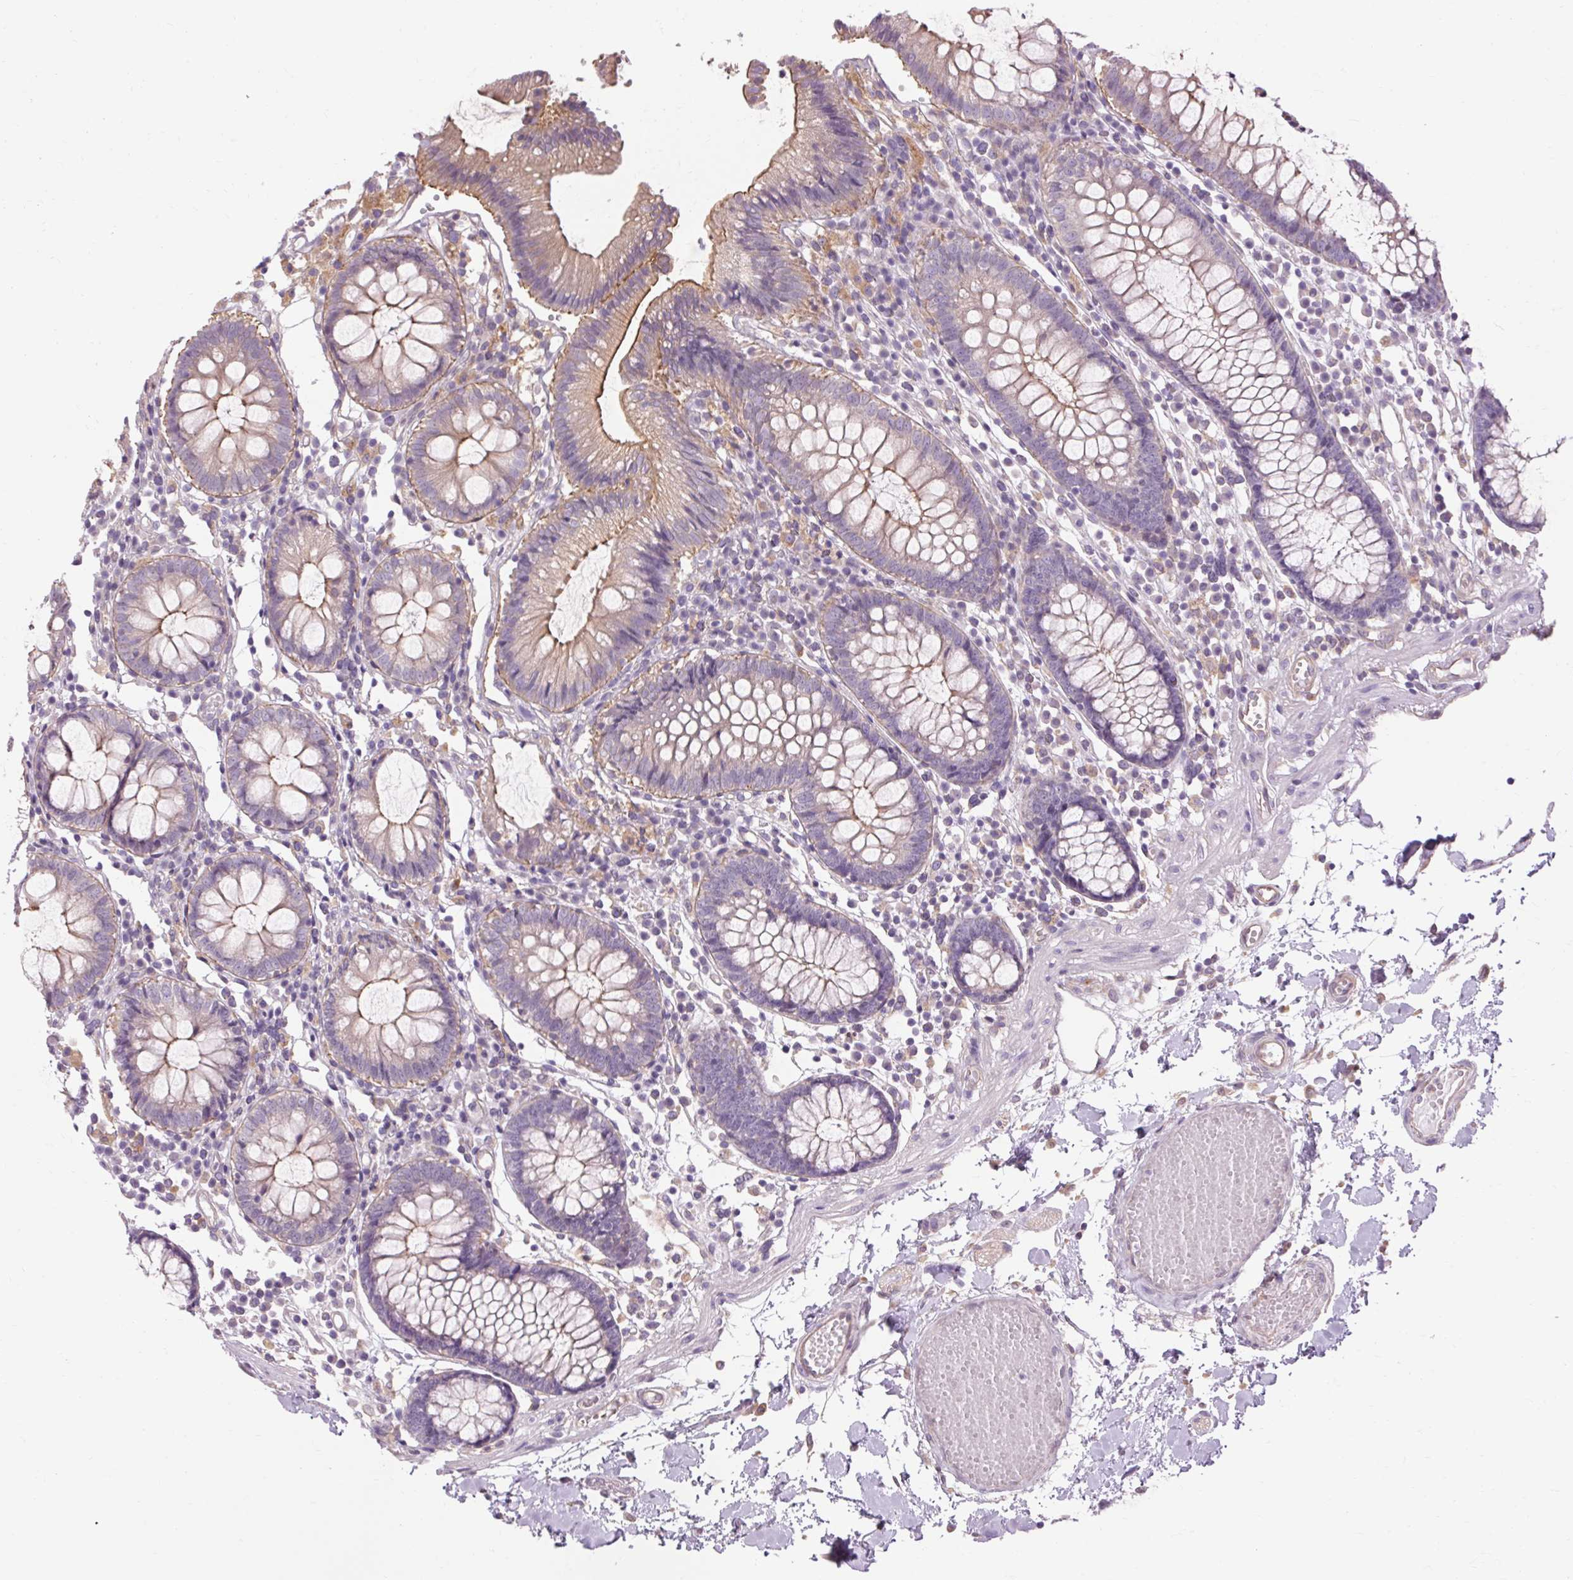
{"staining": {"intensity": "weak", "quantity": ">75%", "location": "cytoplasmic/membranous"}, "tissue": "colon", "cell_type": "Endothelial cells", "image_type": "normal", "snomed": [{"axis": "morphology", "description": "Normal tissue, NOS"}, {"axis": "morphology", "description": "Adenocarcinoma, NOS"}, {"axis": "topography", "description": "Colon"}], "caption": "Immunohistochemical staining of unremarkable human colon reveals >75% levels of weak cytoplasmic/membranous protein staining in about >75% of endothelial cells.", "gene": "TM6SF1", "patient": {"sex": "male", "age": 83}}